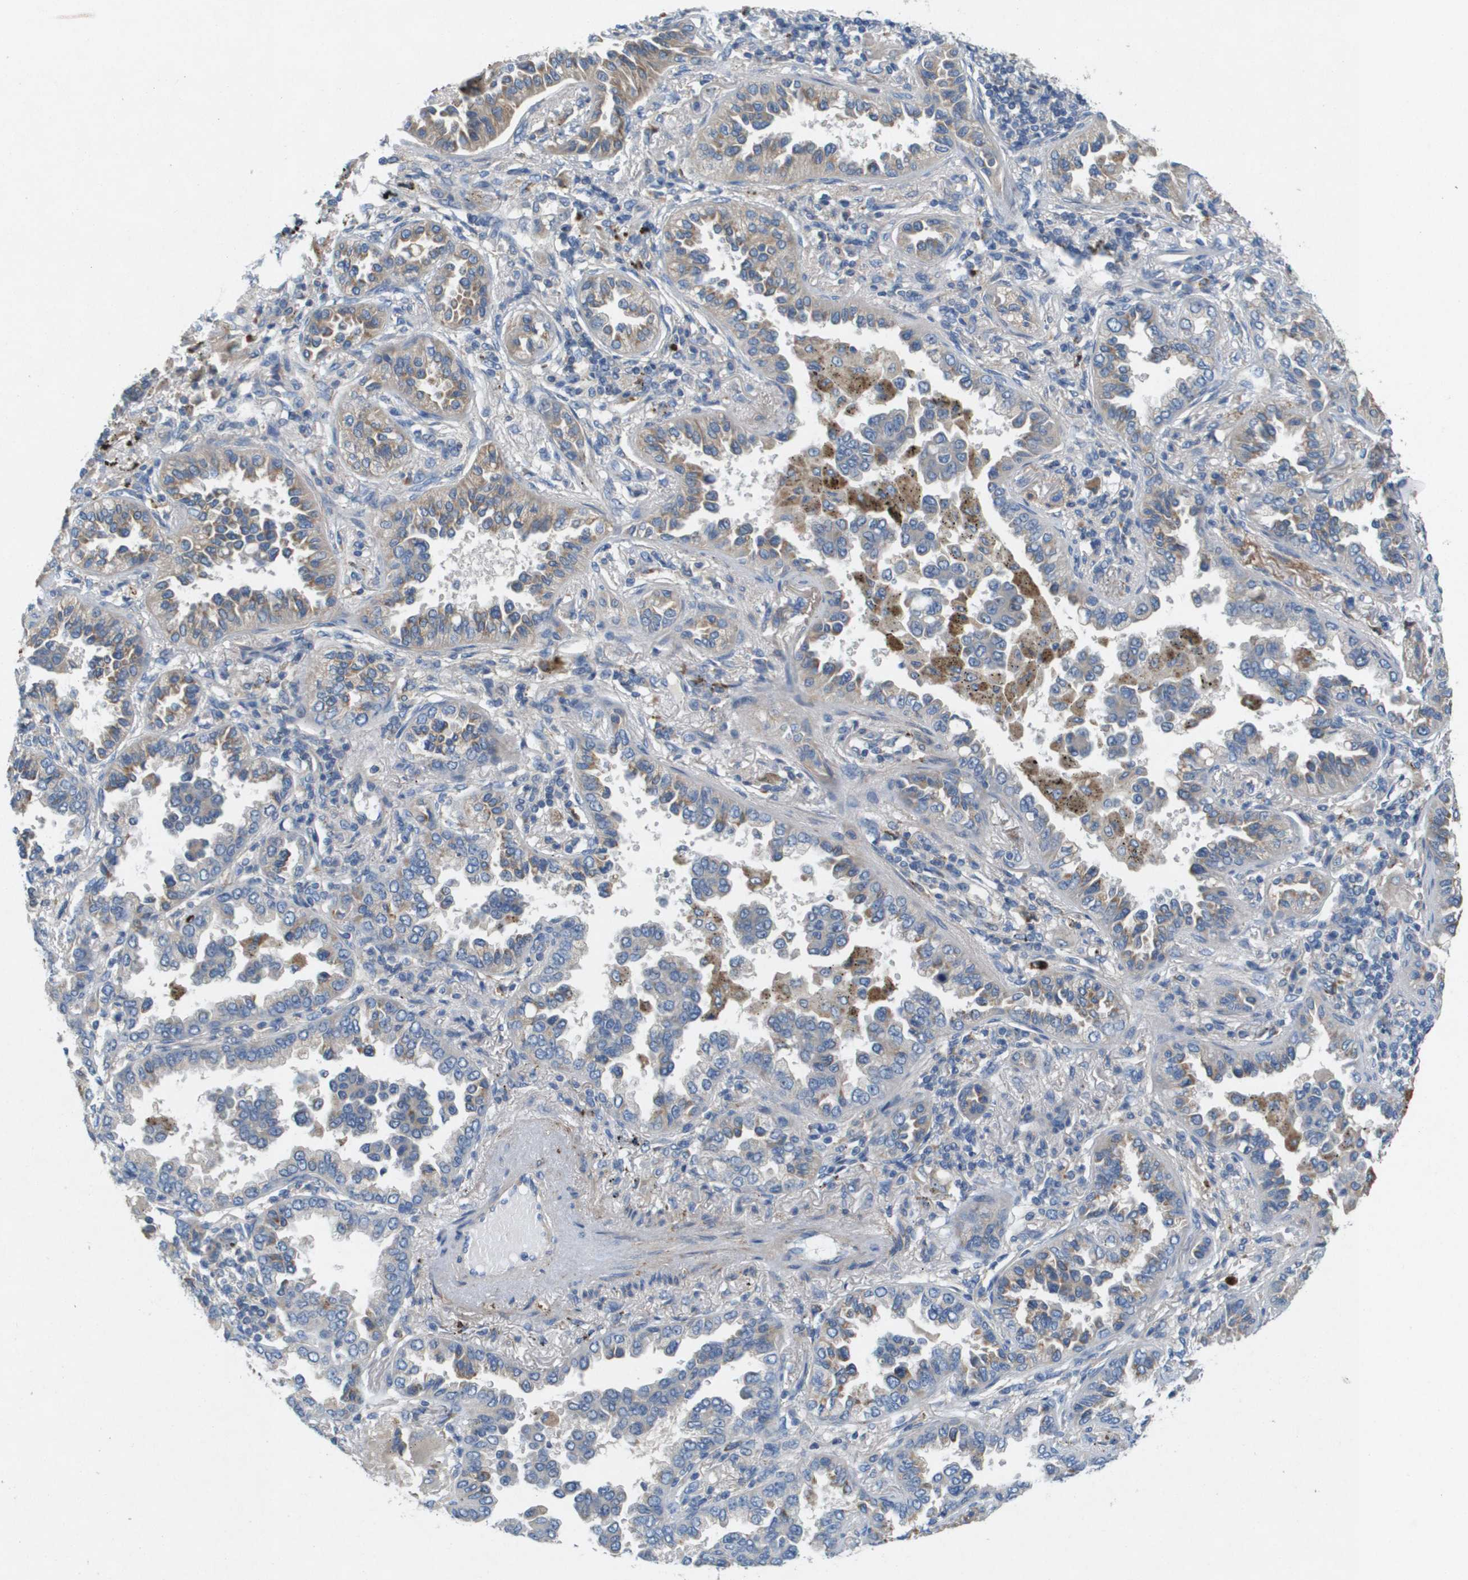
{"staining": {"intensity": "weak", "quantity": "<25%", "location": "cytoplasmic/membranous"}, "tissue": "lung cancer", "cell_type": "Tumor cells", "image_type": "cancer", "snomed": [{"axis": "morphology", "description": "Normal tissue, NOS"}, {"axis": "morphology", "description": "Adenocarcinoma, NOS"}, {"axis": "topography", "description": "Lung"}], "caption": "Immunohistochemical staining of lung cancer exhibits no significant expression in tumor cells.", "gene": "B3GNT5", "patient": {"sex": "male", "age": 59}}